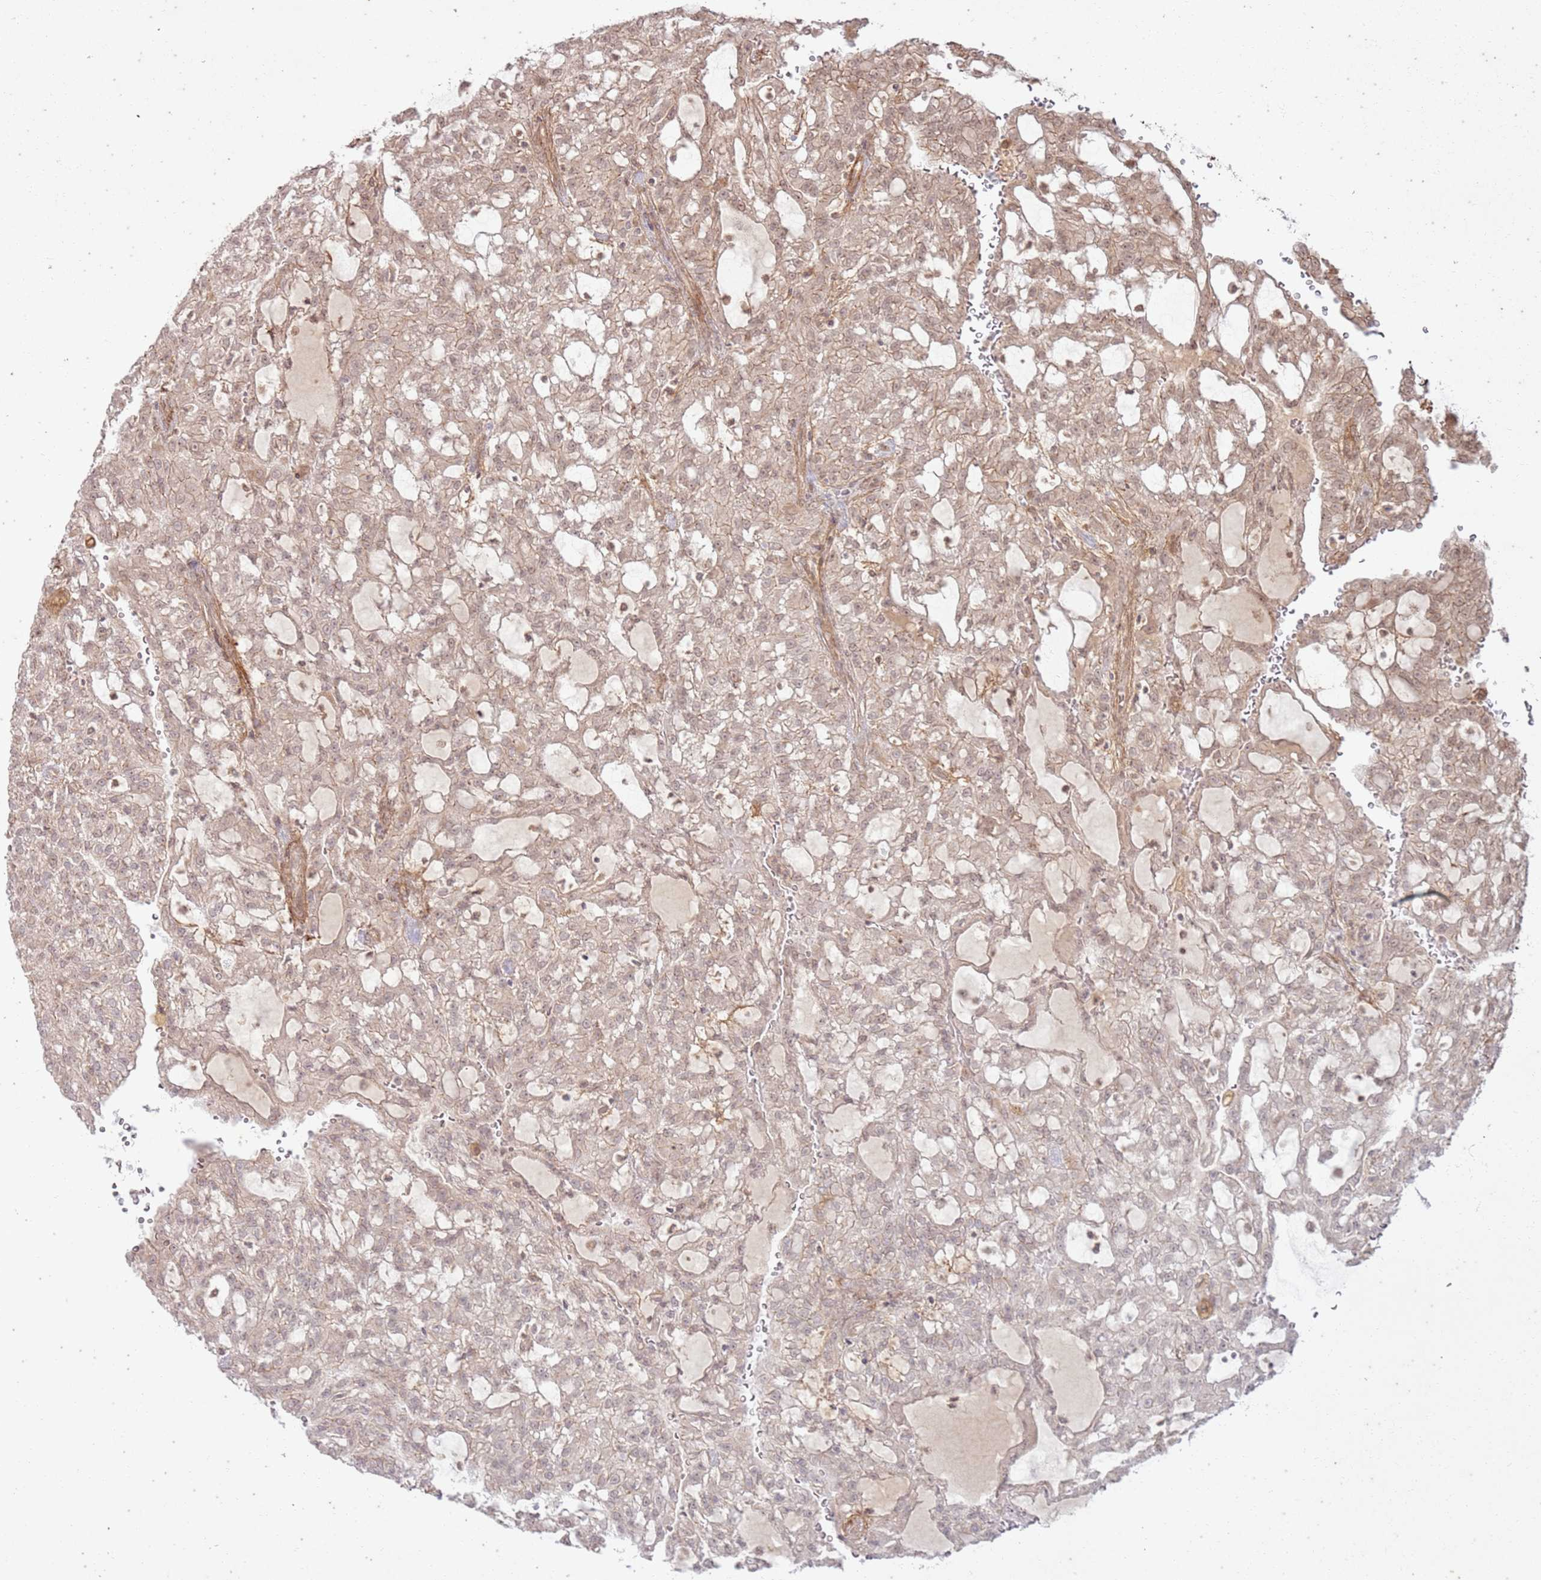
{"staining": {"intensity": "moderate", "quantity": "25%-75%", "location": "cytoplasmic/membranous,nuclear"}, "tissue": "renal cancer", "cell_type": "Tumor cells", "image_type": "cancer", "snomed": [{"axis": "morphology", "description": "Adenocarcinoma, NOS"}, {"axis": "topography", "description": "Kidney"}], "caption": "A high-resolution image shows immunohistochemistry staining of renal adenocarcinoma, which shows moderate cytoplasmic/membranous and nuclear positivity in approximately 25%-75% of tumor cells. (IHC, brightfield microscopy, high magnification).", "gene": "ZNF623", "patient": {"sex": "male", "age": 63}}